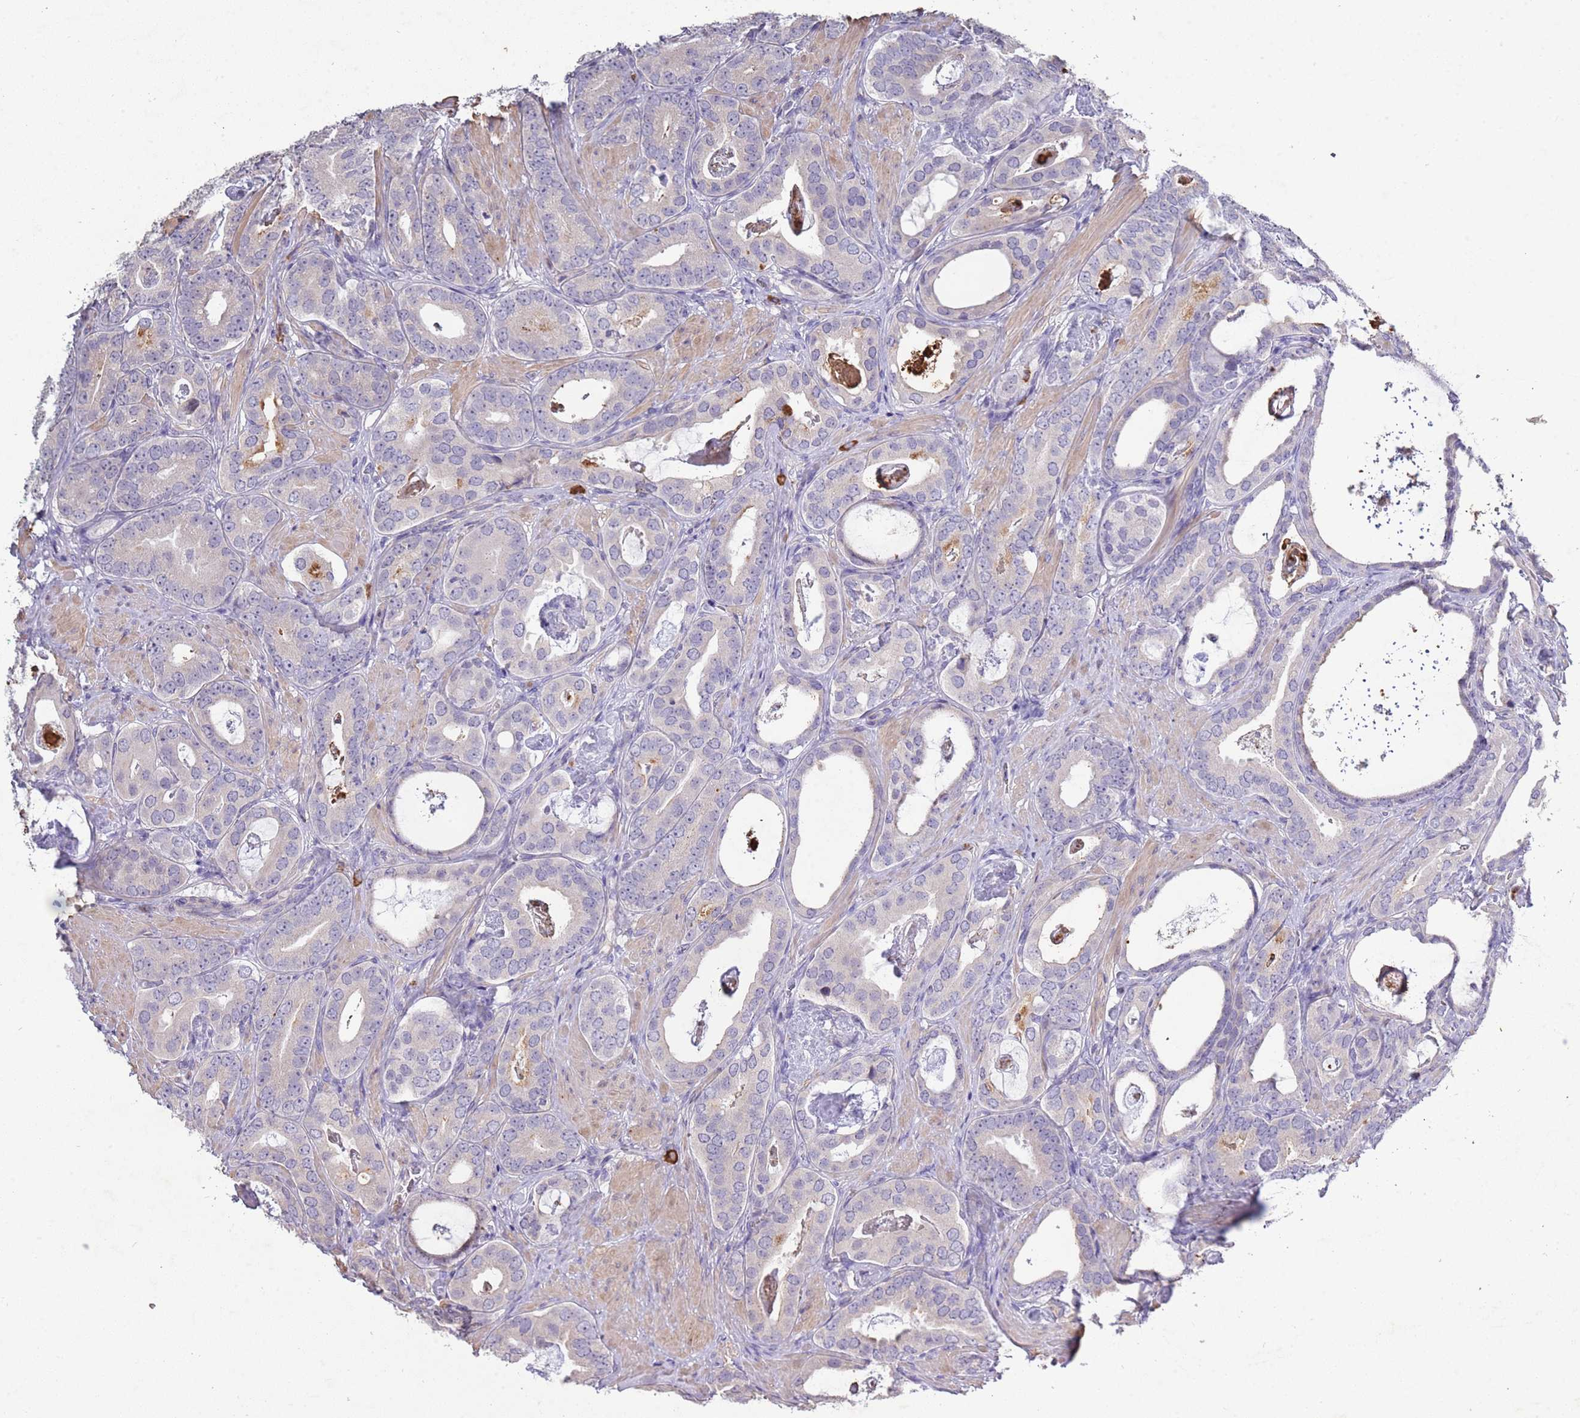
{"staining": {"intensity": "negative", "quantity": "none", "location": "none"}, "tissue": "prostate cancer", "cell_type": "Tumor cells", "image_type": "cancer", "snomed": [{"axis": "morphology", "description": "Adenocarcinoma, Low grade"}, {"axis": "topography", "description": "Prostate"}], "caption": "Immunohistochemistry (IHC) histopathology image of human prostate cancer (low-grade adenocarcinoma) stained for a protein (brown), which reveals no expression in tumor cells.", "gene": "P2RY13", "patient": {"sex": "male", "age": 71}}